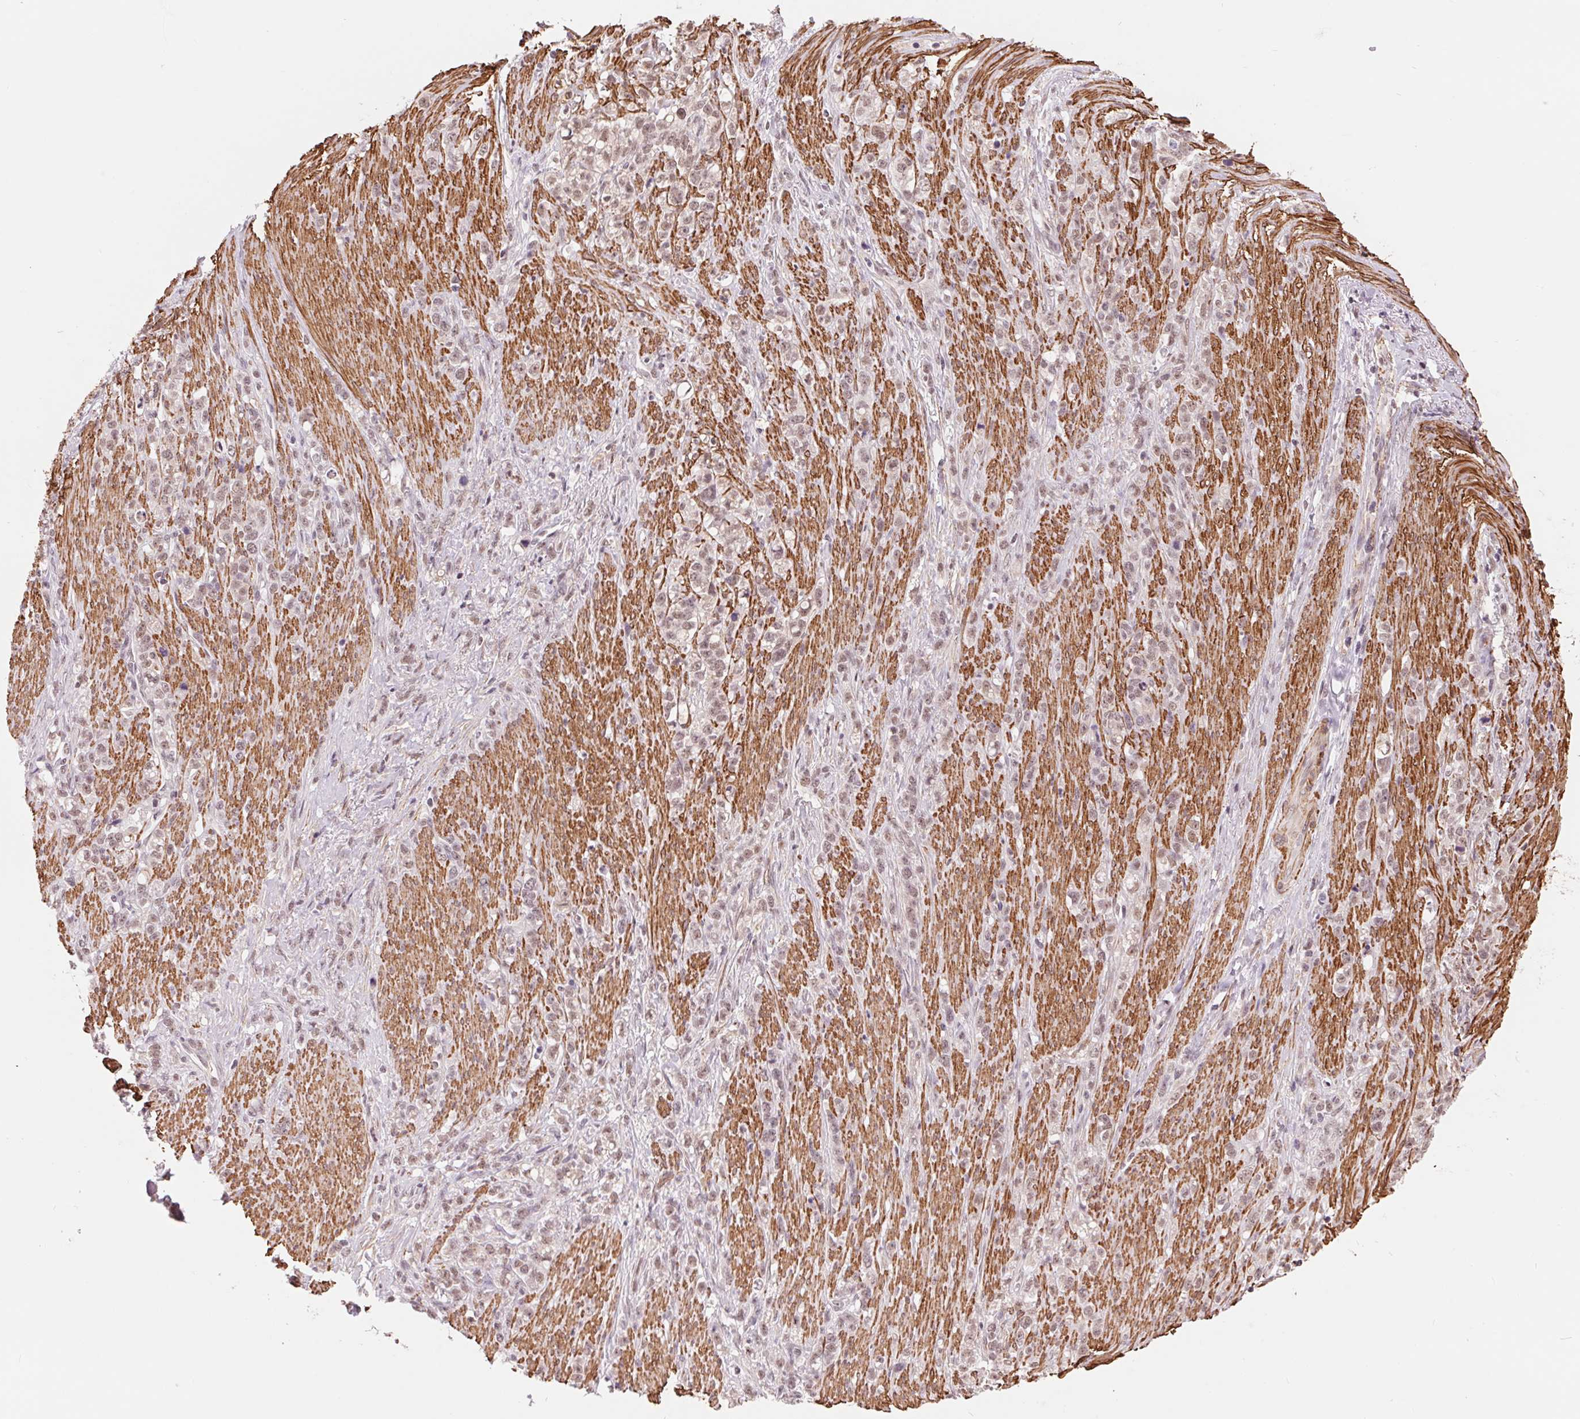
{"staining": {"intensity": "weak", "quantity": "25%-75%", "location": "nuclear"}, "tissue": "stomach cancer", "cell_type": "Tumor cells", "image_type": "cancer", "snomed": [{"axis": "morphology", "description": "Adenocarcinoma, NOS"}, {"axis": "topography", "description": "Stomach, lower"}], "caption": "There is low levels of weak nuclear staining in tumor cells of stomach adenocarcinoma, as demonstrated by immunohistochemical staining (brown color).", "gene": "BCAT1", "patient": {"sex": "male", "age": 88}}